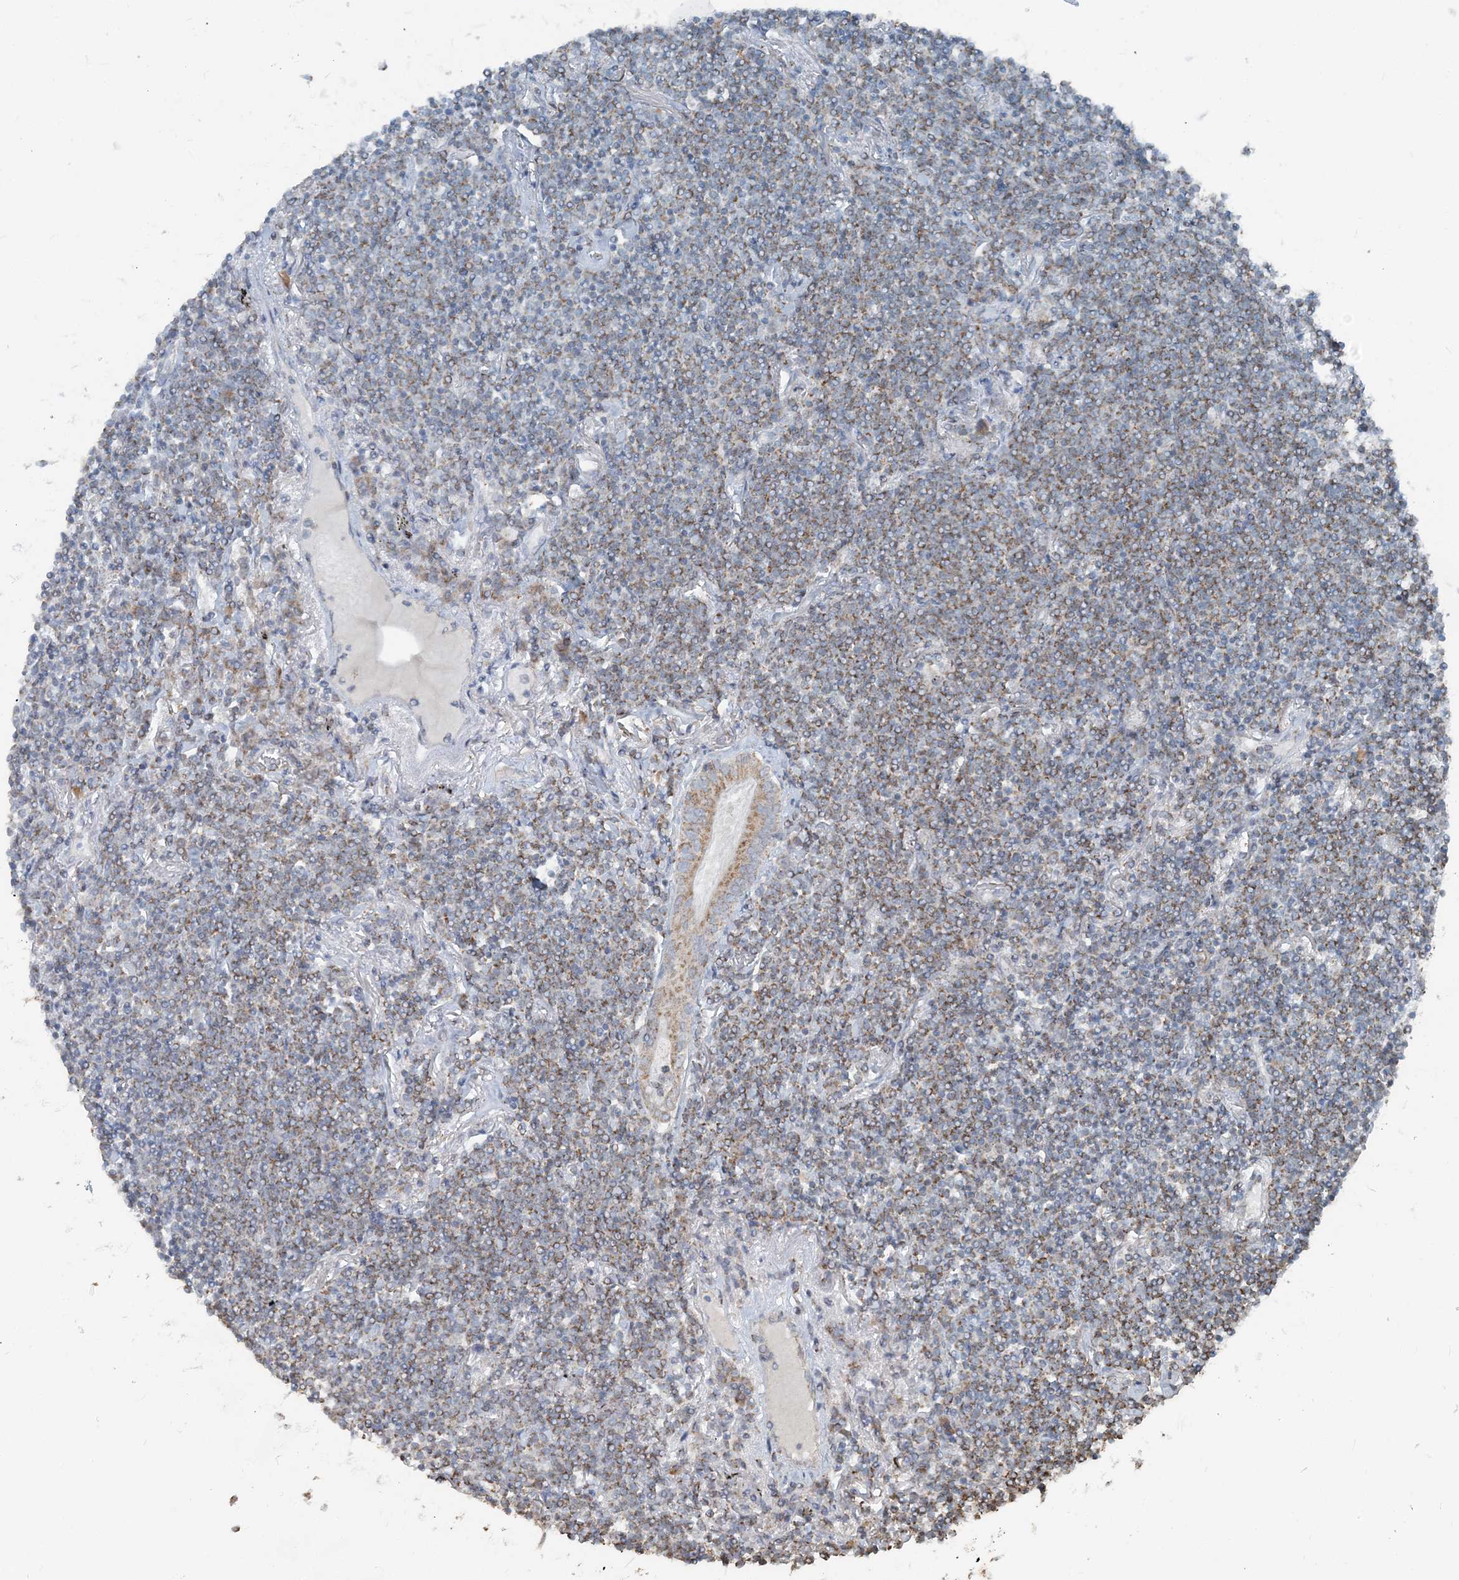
{"staining": {"intensity": "weak", "quantity": ">75%", "location": "cytoplasmic/membranous"}, "tissue": "lymphoma", "cell_type": "Tumor cells", "image_type": "cancer", "snomed": [{"axis": "morphology", "description": "Malignant lymphoma, non-Hodgkin's type, Low grade"}, {"axis": "topography", "description": "Lung"}], "caption": "Protein staining demonstrates weak cytoplasmic/membranous positivity in about >75% of tumor cells in low-grade malignant lymphoma, non-Hodgkin's type.", "gene": "SUCLG1", "patient": {"sex": "female", "age": 71}}